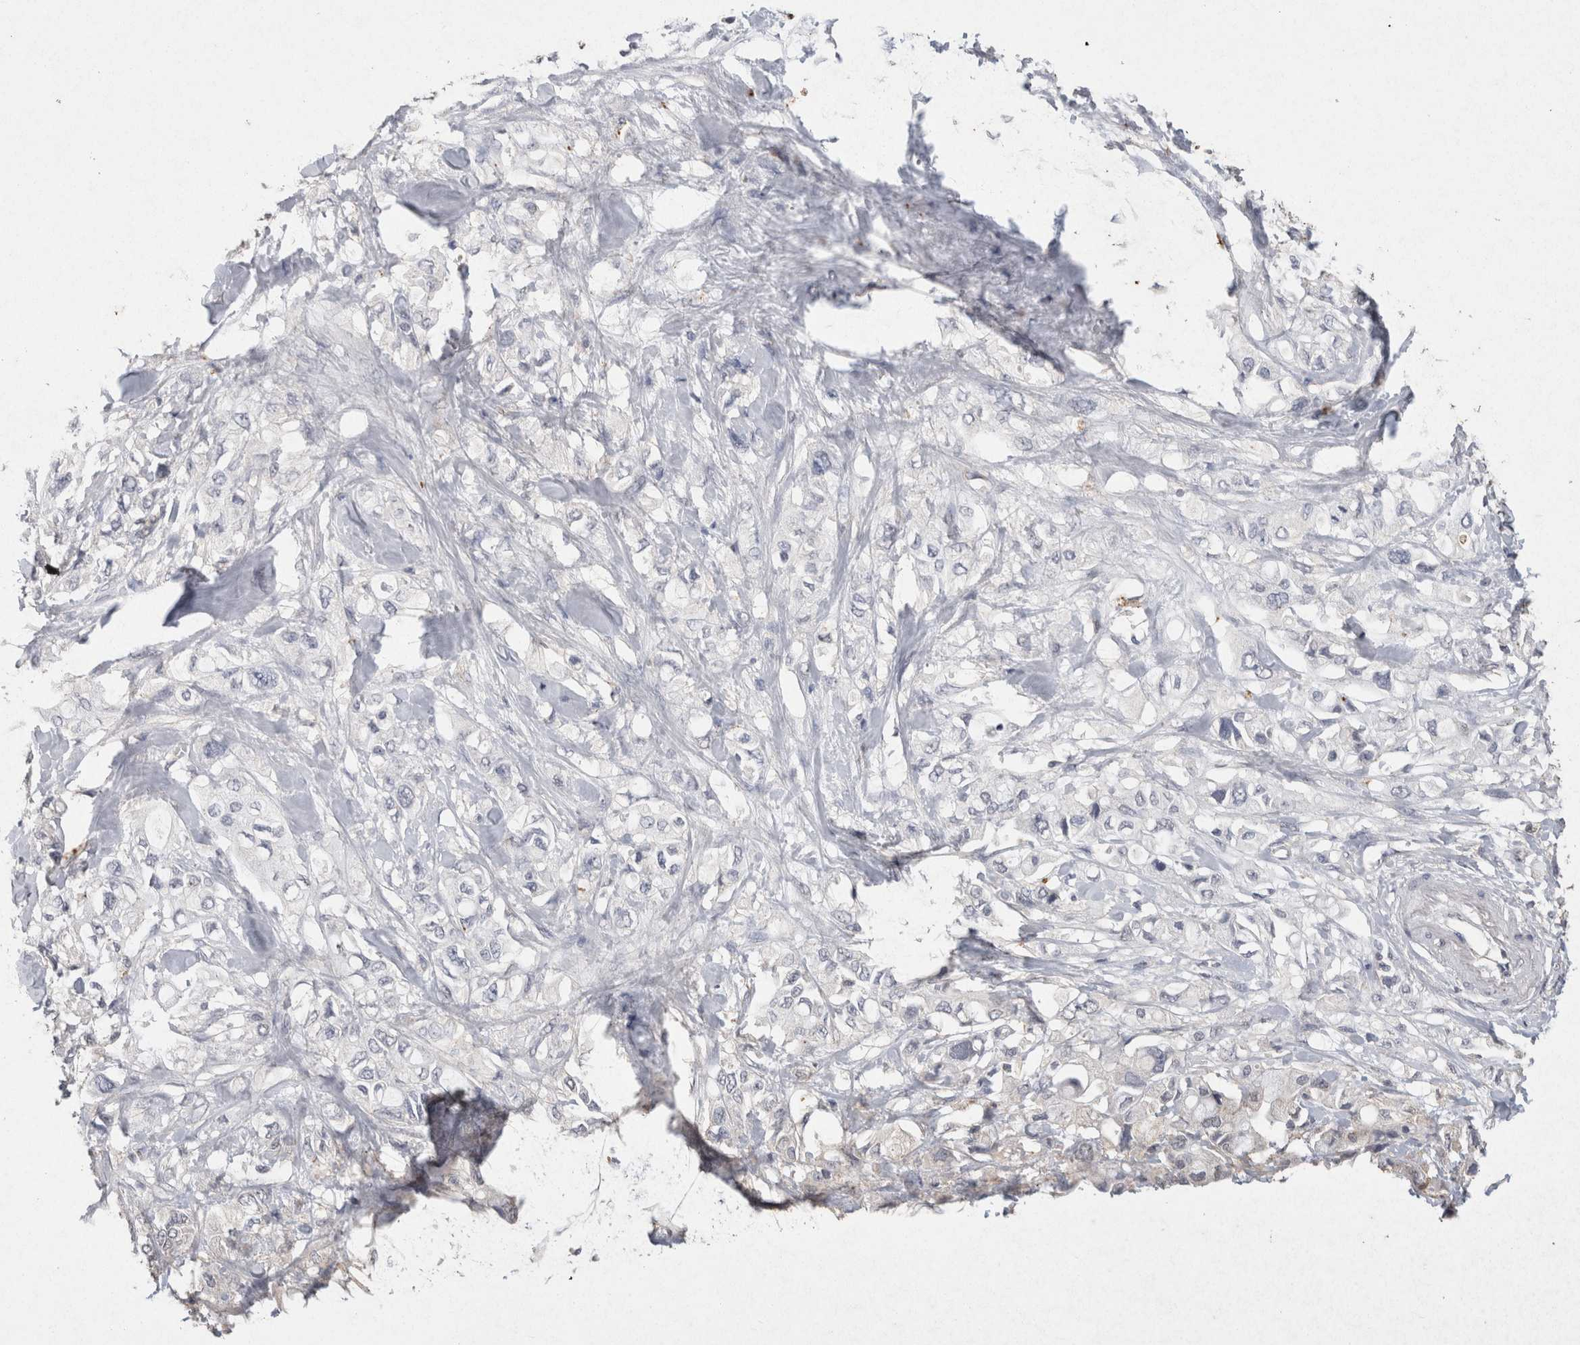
{"staining": {"intensity": "negative", "quantity": "none", "location": "none"}, "tissue": "pancreatic cancer", "cell_type": "Tumor cells", "image_type": "cancer", "snomed": [{"axis": "morphology", "description": "Adenocarcinoma, NOS"}, {"axis": "topography", "description": "Pancreas"}], "caption": "Adenocarcinoma (pancreatic) was stained to show a protein in brown. There is no significant staining in tumor cells.", "gene": "CNTFR", "patient": {"sex": "female", "age": 56}}